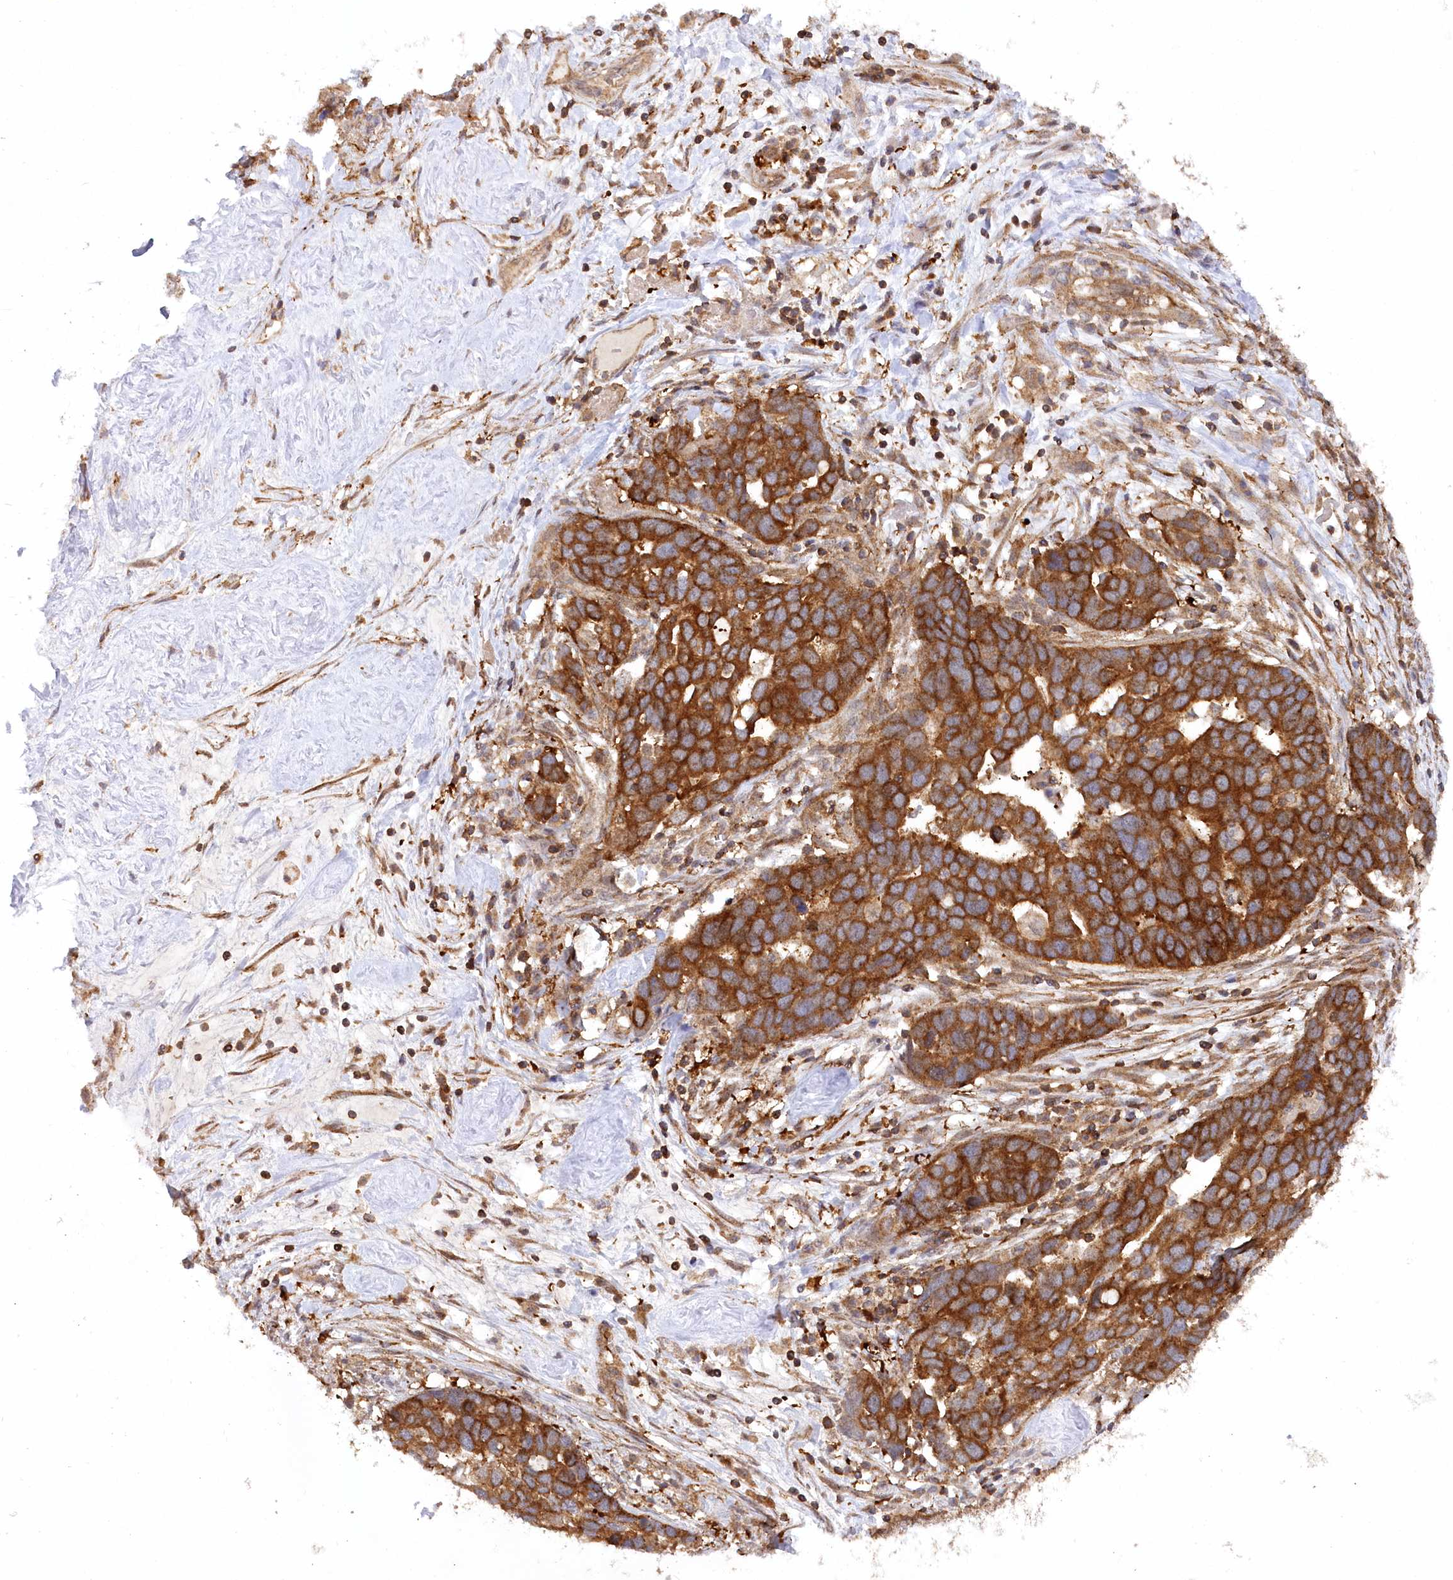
{"staining": {"intensity": "strong", "quantity": ">75%", "location": "cytoplasmic/membranous"}, "tissue": "ovarian cancer", "cell_type": "Tumor cells", "image_type": "cancer", "snomed": [{"axis": "morphology", "description": "Cystadenocarcinoma, serous, NOS"}, {"axis": "topography", "description": "Ovary"}], "caption": "A high-resolution photomicrograph shows immunohistochemistry (IHC) staining of ovarian cancer (serous cystadenocarcinoma), which shows strong cytoplasmic/membranous expression in about >75% of tumor cells. The staining is performed using DAB brown chromogen to label protein expression. The nuclei are counter-stained blue using hematoxylin.", "gene": "CCDC91", "patient": {"sex": "female", "age": 54}}